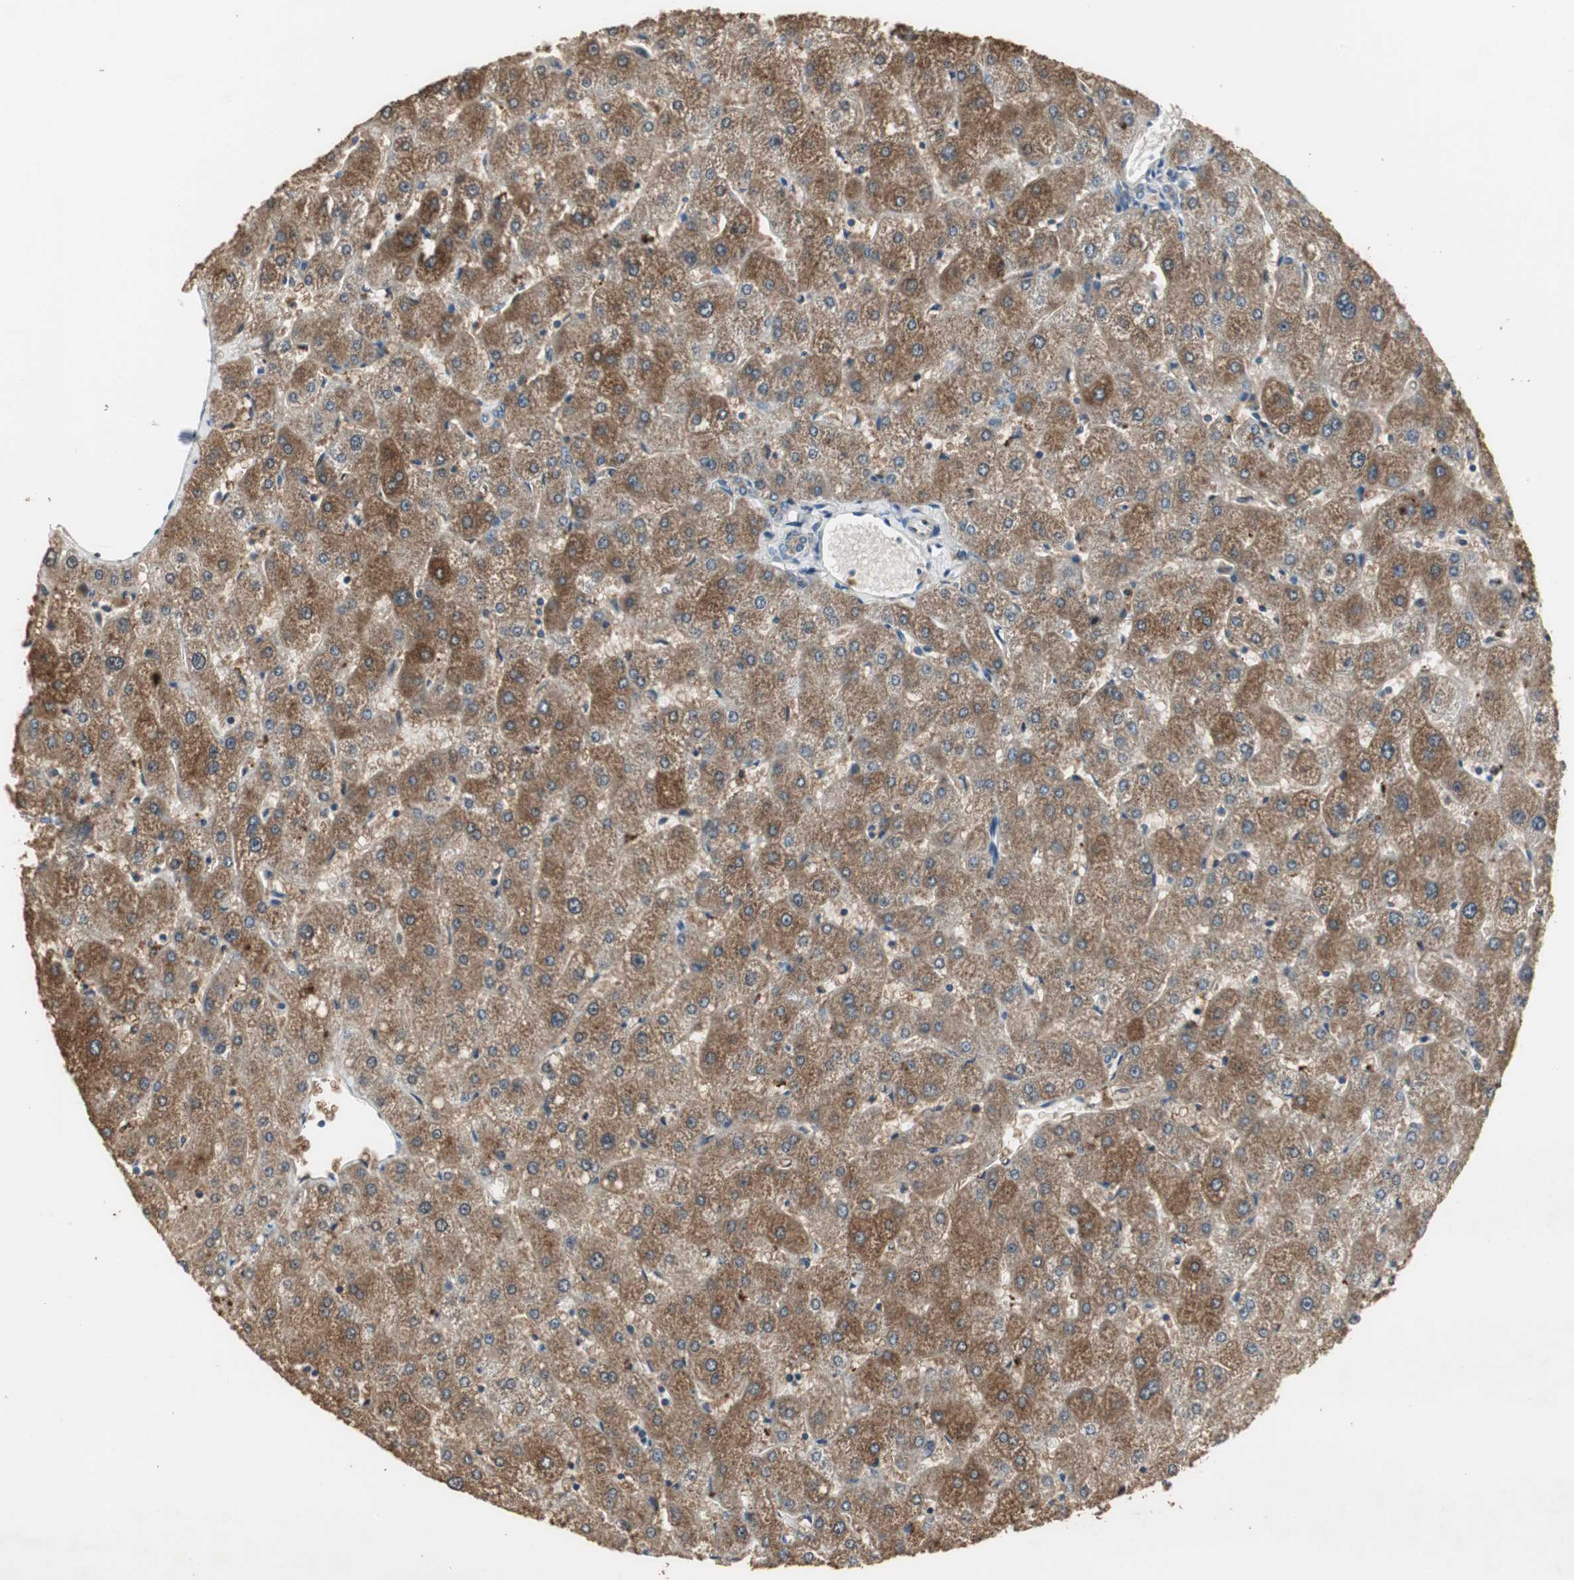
{"staining": {"intensity": "moderate", "quantity": ">75%", "location": "cytoplasmic/membranous"}, "tissue": "liver", "cell_type": "Cholangiocytes", "image_type": "normal", "snomed": [{"axis": "morphology", "description": "Normal tissue, NOS"}, {"axis": "topography", "description": "Liver"}], "caption": "About >75% of cholangiocytes in benign human liver demonstrate moderate cytoplasmic/membranous protein staining as visualized by brown immunohistochemical staining.", "gene": "JTB", "patient": {"sex": "male", "age": 67}}